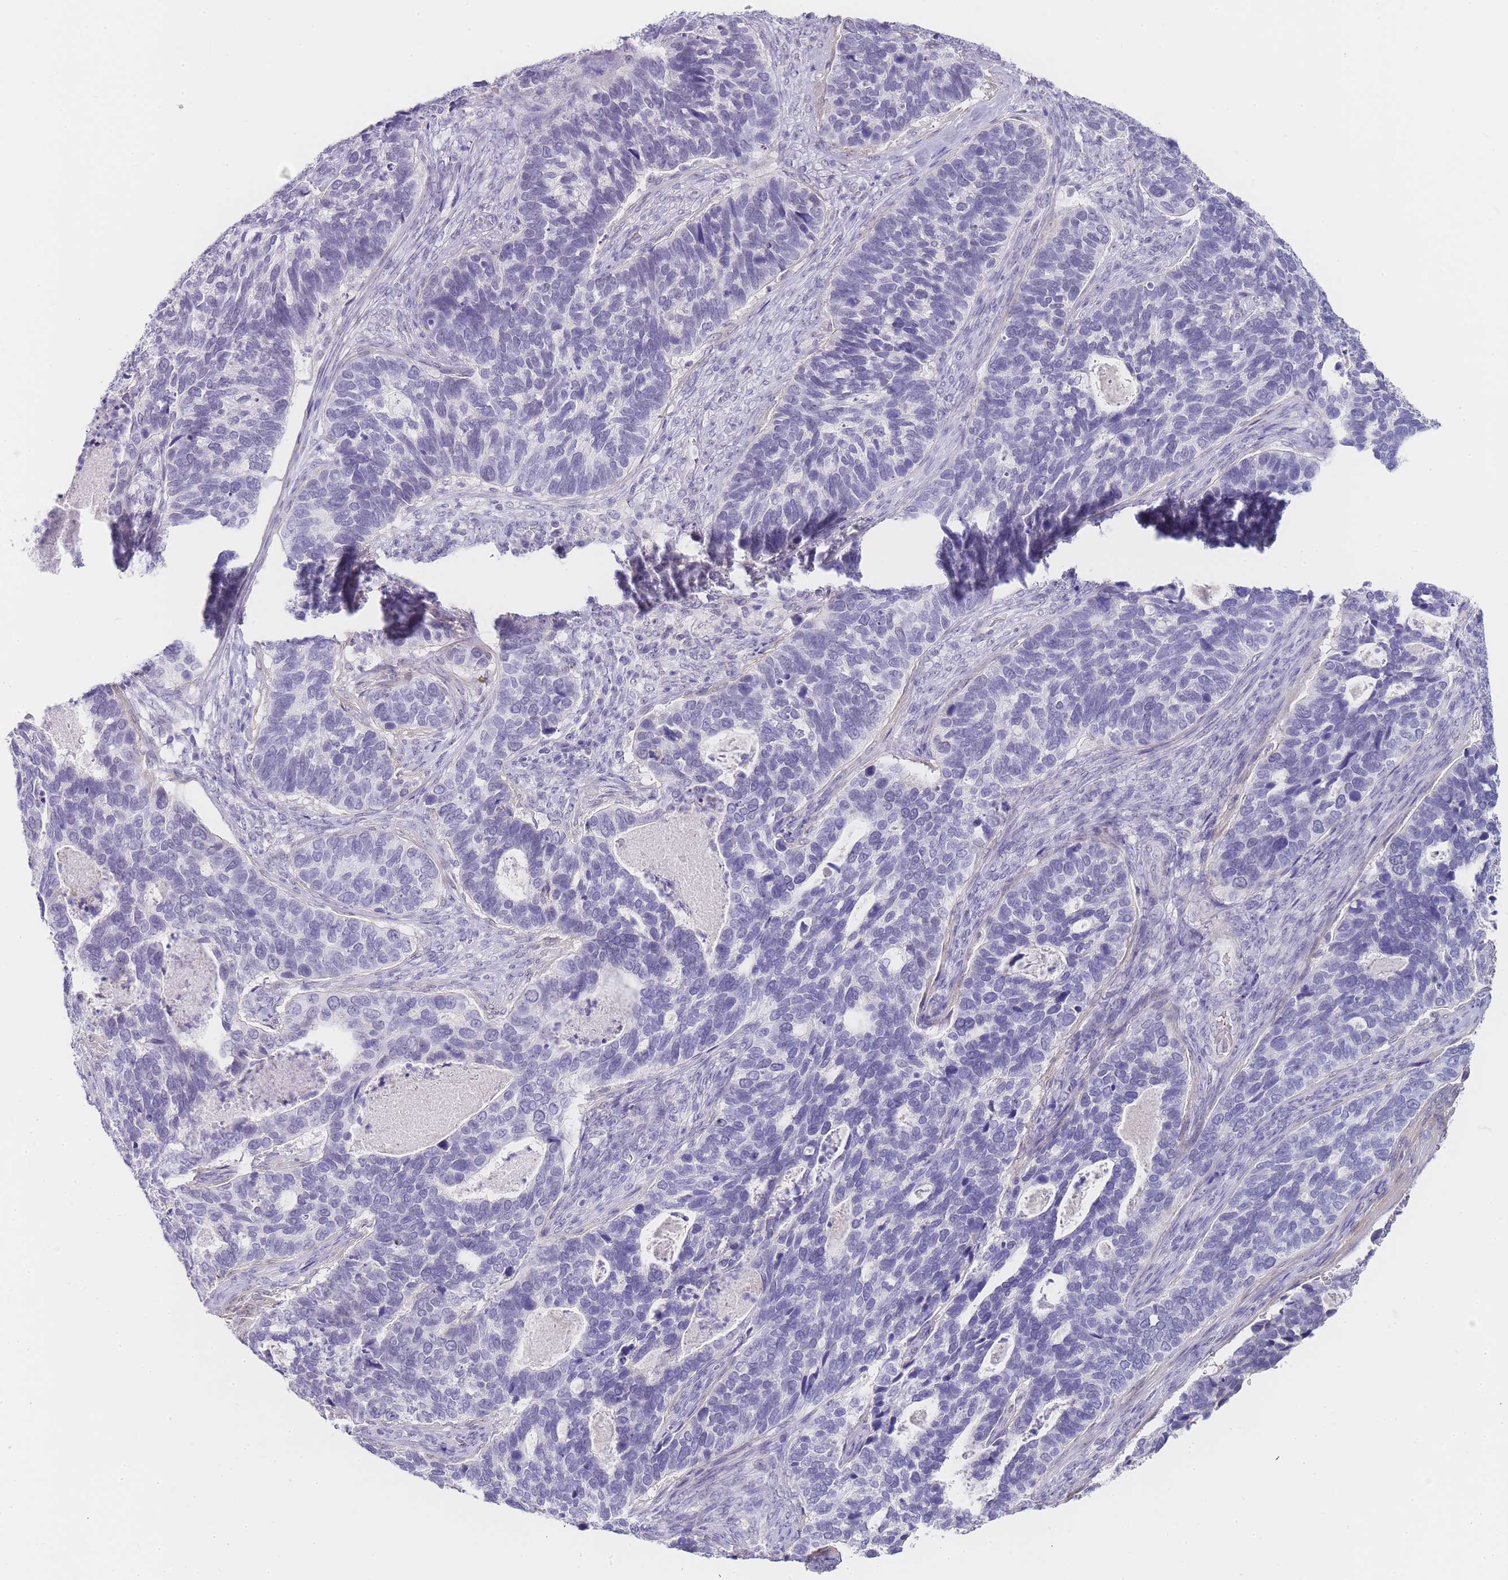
{"staining": {"intensity": "negative", "quantity": "none", "location": "none"}, "tissue": "cervical cancer", "cell_type": "Tumor cells", "image_type": "cancer", "snomed": [{"axis": "morphology", "description": "Squamous cell carcinoma, NOS"}, {"axis": "topography", "description": "Cervix"}], "caption": "Cervical squamous cell carcinoma was stained to show a protein in brown. There is no significant expression in tumor cells.", "gene": "NOP14", "patient": {"sex": "female", "age": 38}}